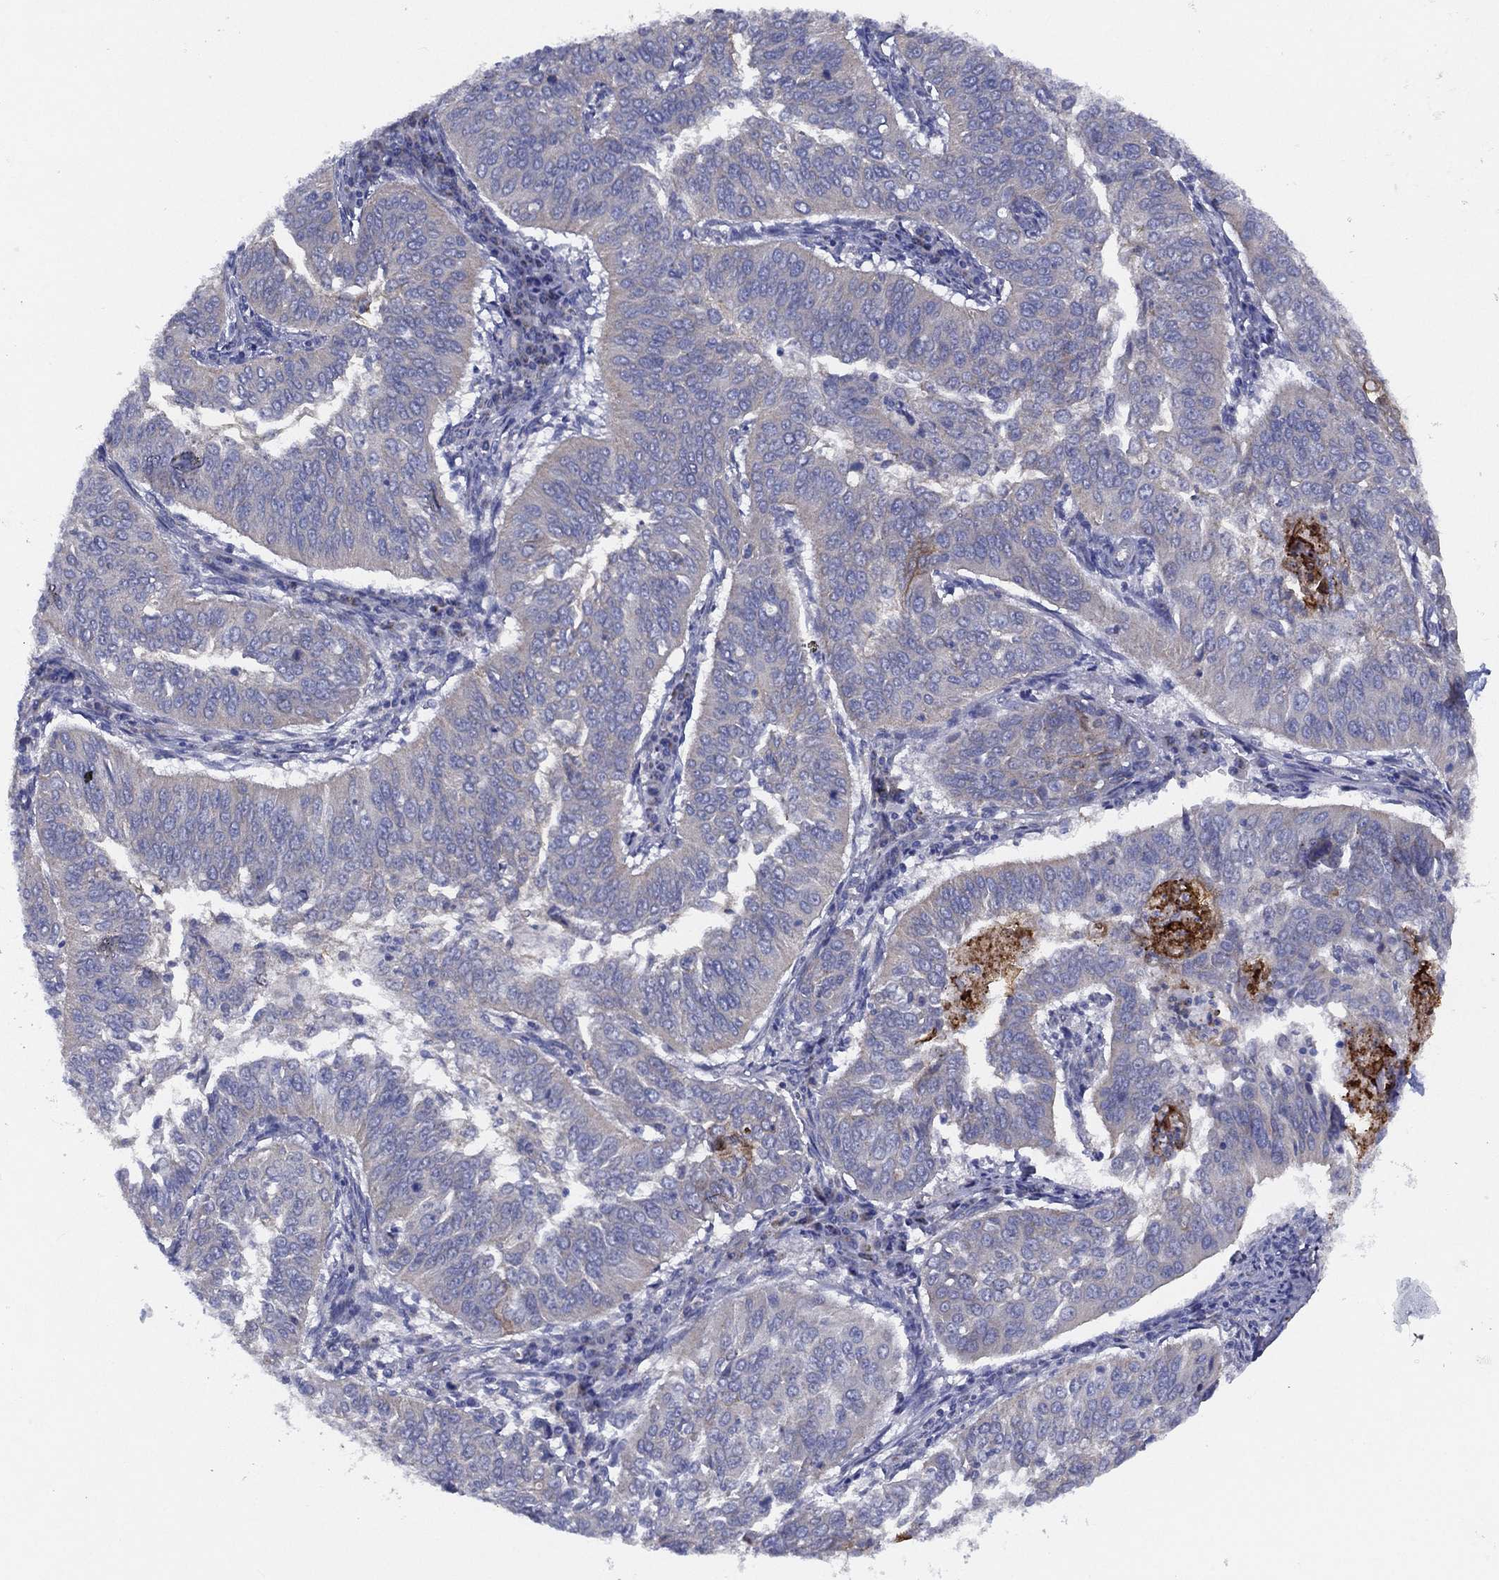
{"staining": {"intensity": "negative", "quantity": "none", "location": "none"}, "tissue": "cervical cancer", "cell_type": "Tumor cells", "image_type": "cancer", "snomed": [{"axis": "morphology", "description": "Normal tissue, NOS"}, {"axis": "morphology", "description": "Squamous cell carcinoma, NOS"}, {"axis": "topography", "description": "Cervix"}], "caption": "Immunohistochemical staining of human cervical squamous cell carcinoma exhibits no significant positivity in tumor cells.", "gene": "ZNF223", "patient": {"sex": "female", "age": 39}}